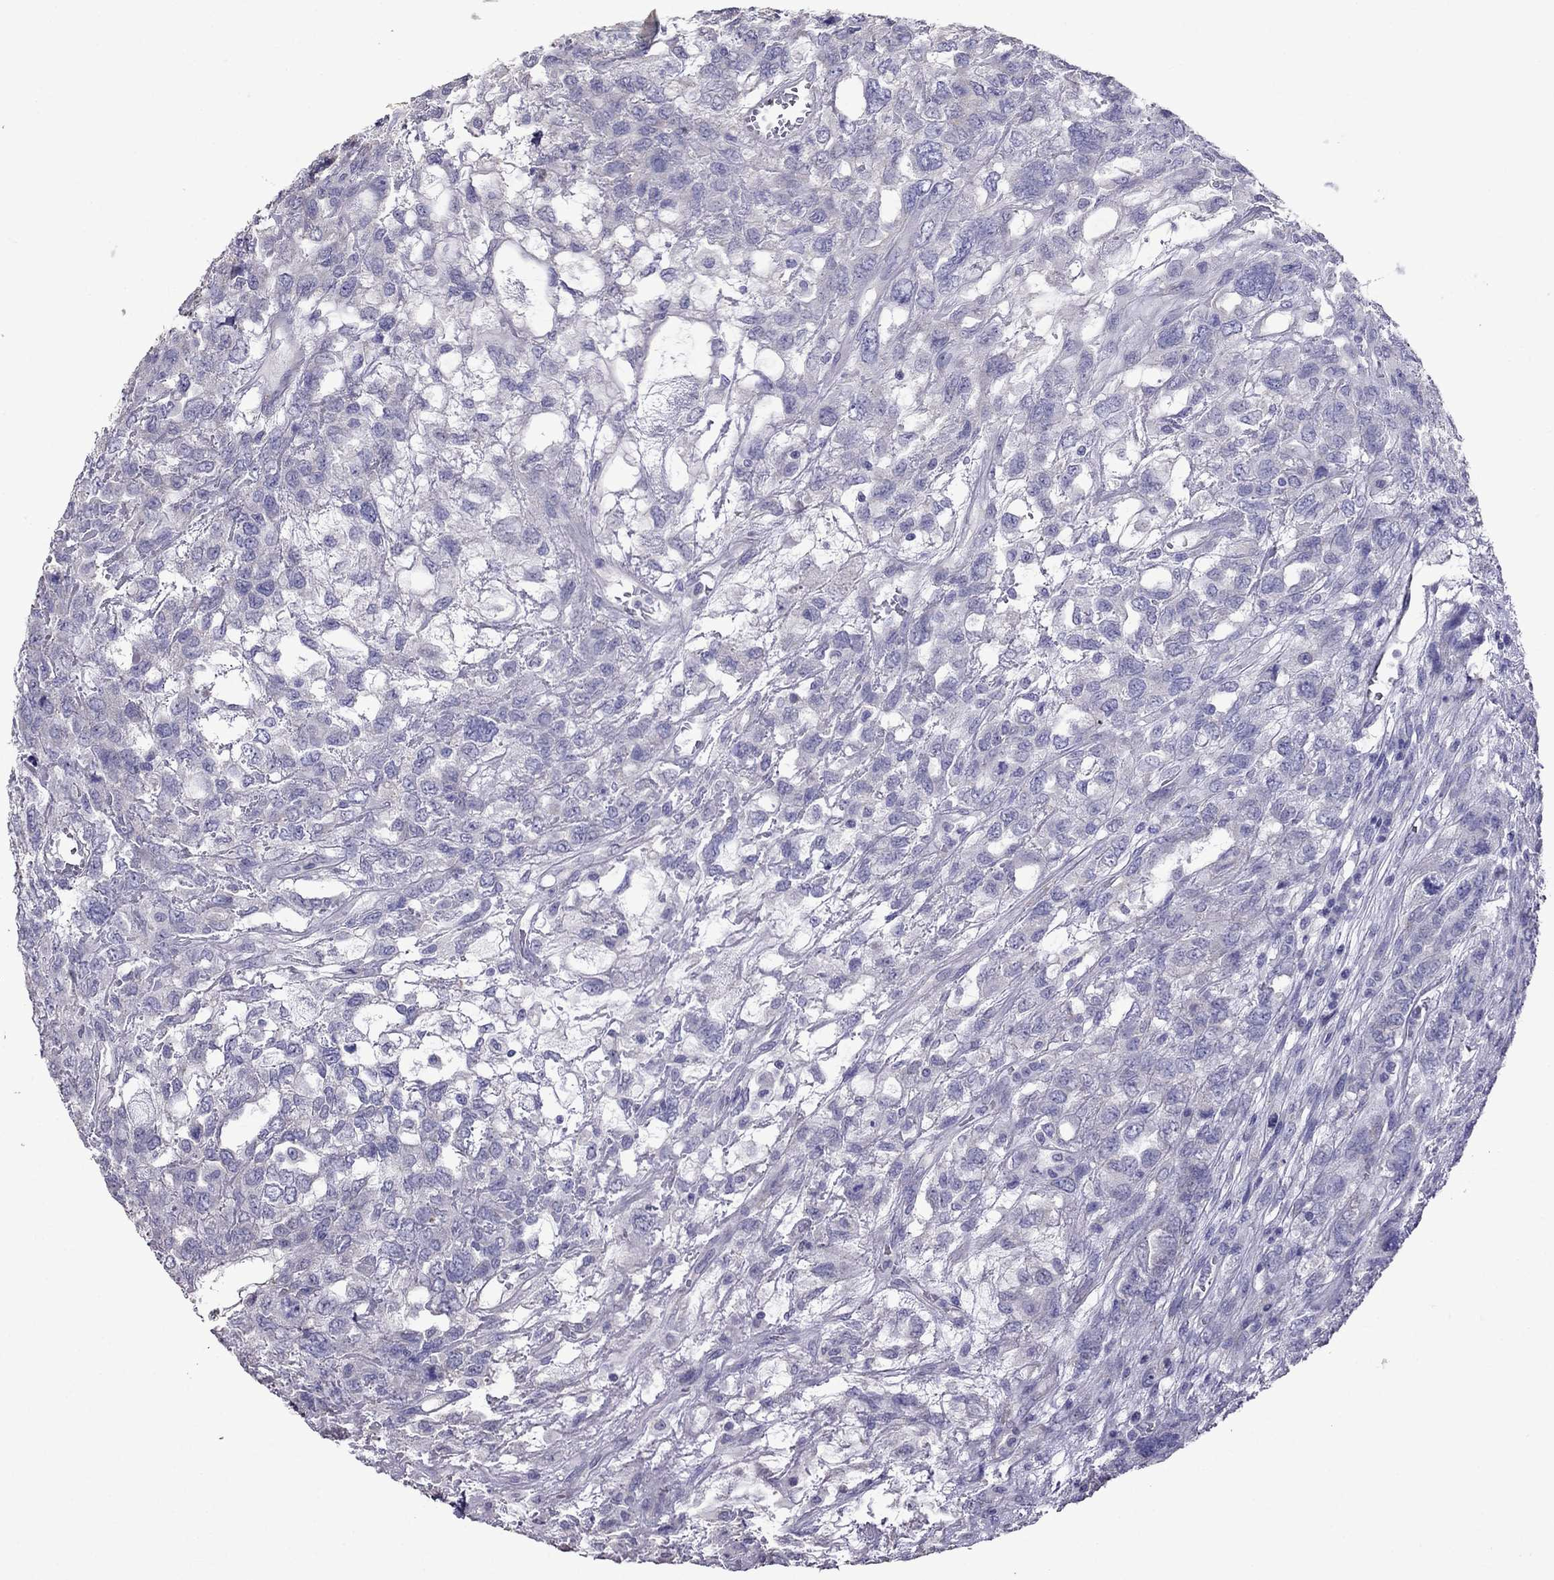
{"staining": {"intensity": "negative", "quantity": "none", "location": "none"}, "tissue": "testis cancer", "cell_type": "Tumor cells", "image_type": "cancer", "snomed": [{"axis": "morphology", "description": "Seminoma, NOS"}, {"axis": "topography", "description": "Testis"}], "caption": "Testis seminoma was stained to show a protein in brown. There is no significant expression in tumor cells.", "gene": "AK5", "patient": {"sex": "male", "age": 52}}